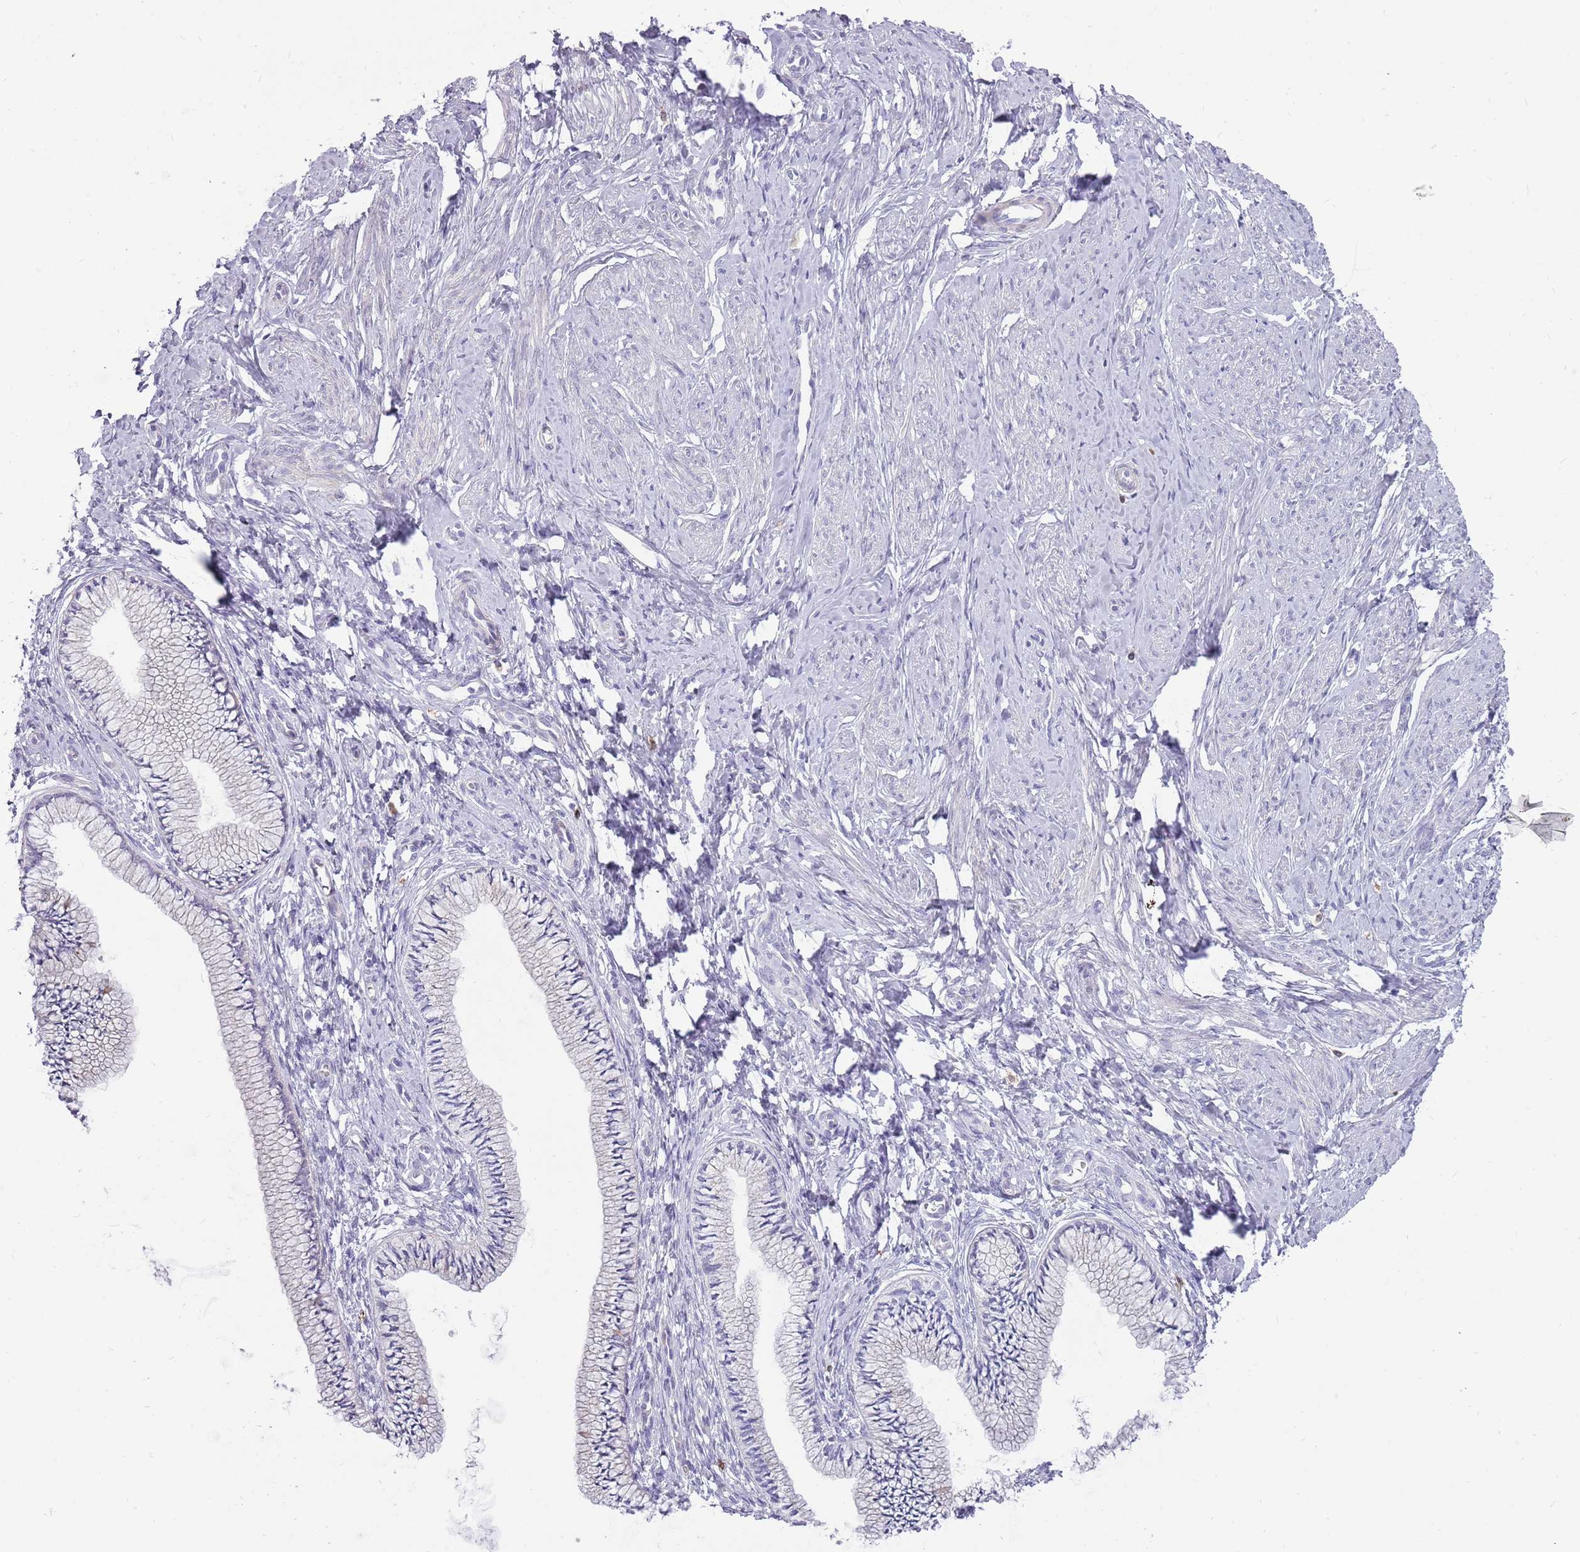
{"staining": {"intensity": "negative", "quantity": "none", "location": "none"}, "tissue": "cervix", "cell_type": "Glandular cells", "image_type": "normal", "snomed": [{"axis": "morphology", "description": "Normal tissue, NOS"}, {"axis": "topography", "description": "Cervix"}], "caption": "Immunohistochemical staining of benign human cervix exhibits no significant positivity in glandular cells.", "gene": "DIPK1C", "patient": {"sex": "female", "age": 36}}